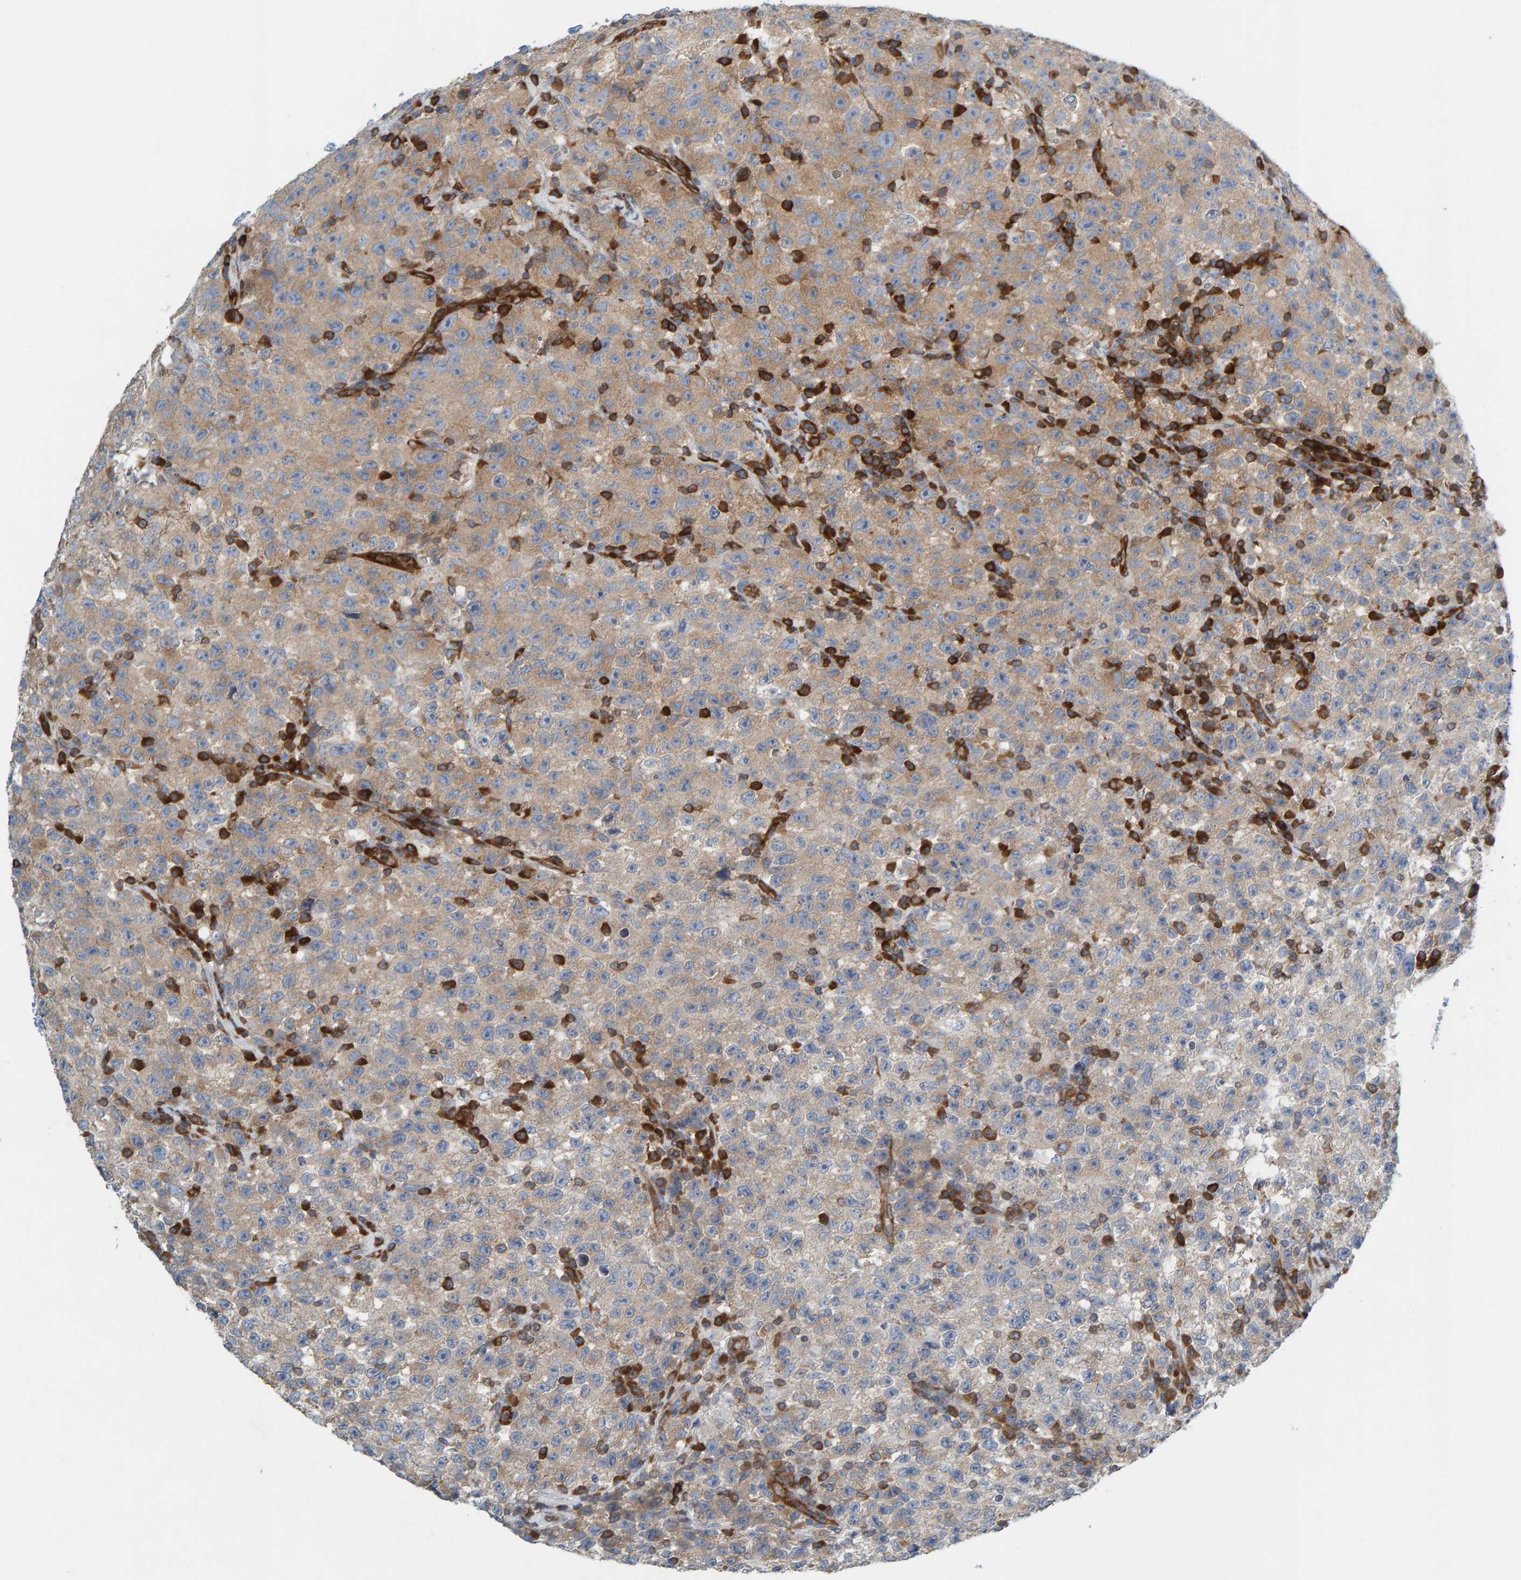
{"staining": {"intensity": "weak", "quantity": ">75%", "location": "cytoplasmic/membranous"}, "tissue": "testis cancer", "cell_type": "Tumor cells", "image_type": "cancer", "snomed": [{"axis": "morphology", "description": "Seminoma, NOS"}, {"axis": "topography", "description": "Testis"}], "caption": "Brown immunohistochemical staining in testis cancer (seminoma) shows weak cytoplasmic/membranous staining in approximately >75% of tumor cells. The protein of interest is stained brown, and the nuclei are stained in blue (DAB (3,3'-diaminobenzidine) IHC with brightfield microscopy, high magnification).", "gene": "PRKD2", "patient": {"sex": "male", "age": 22}}